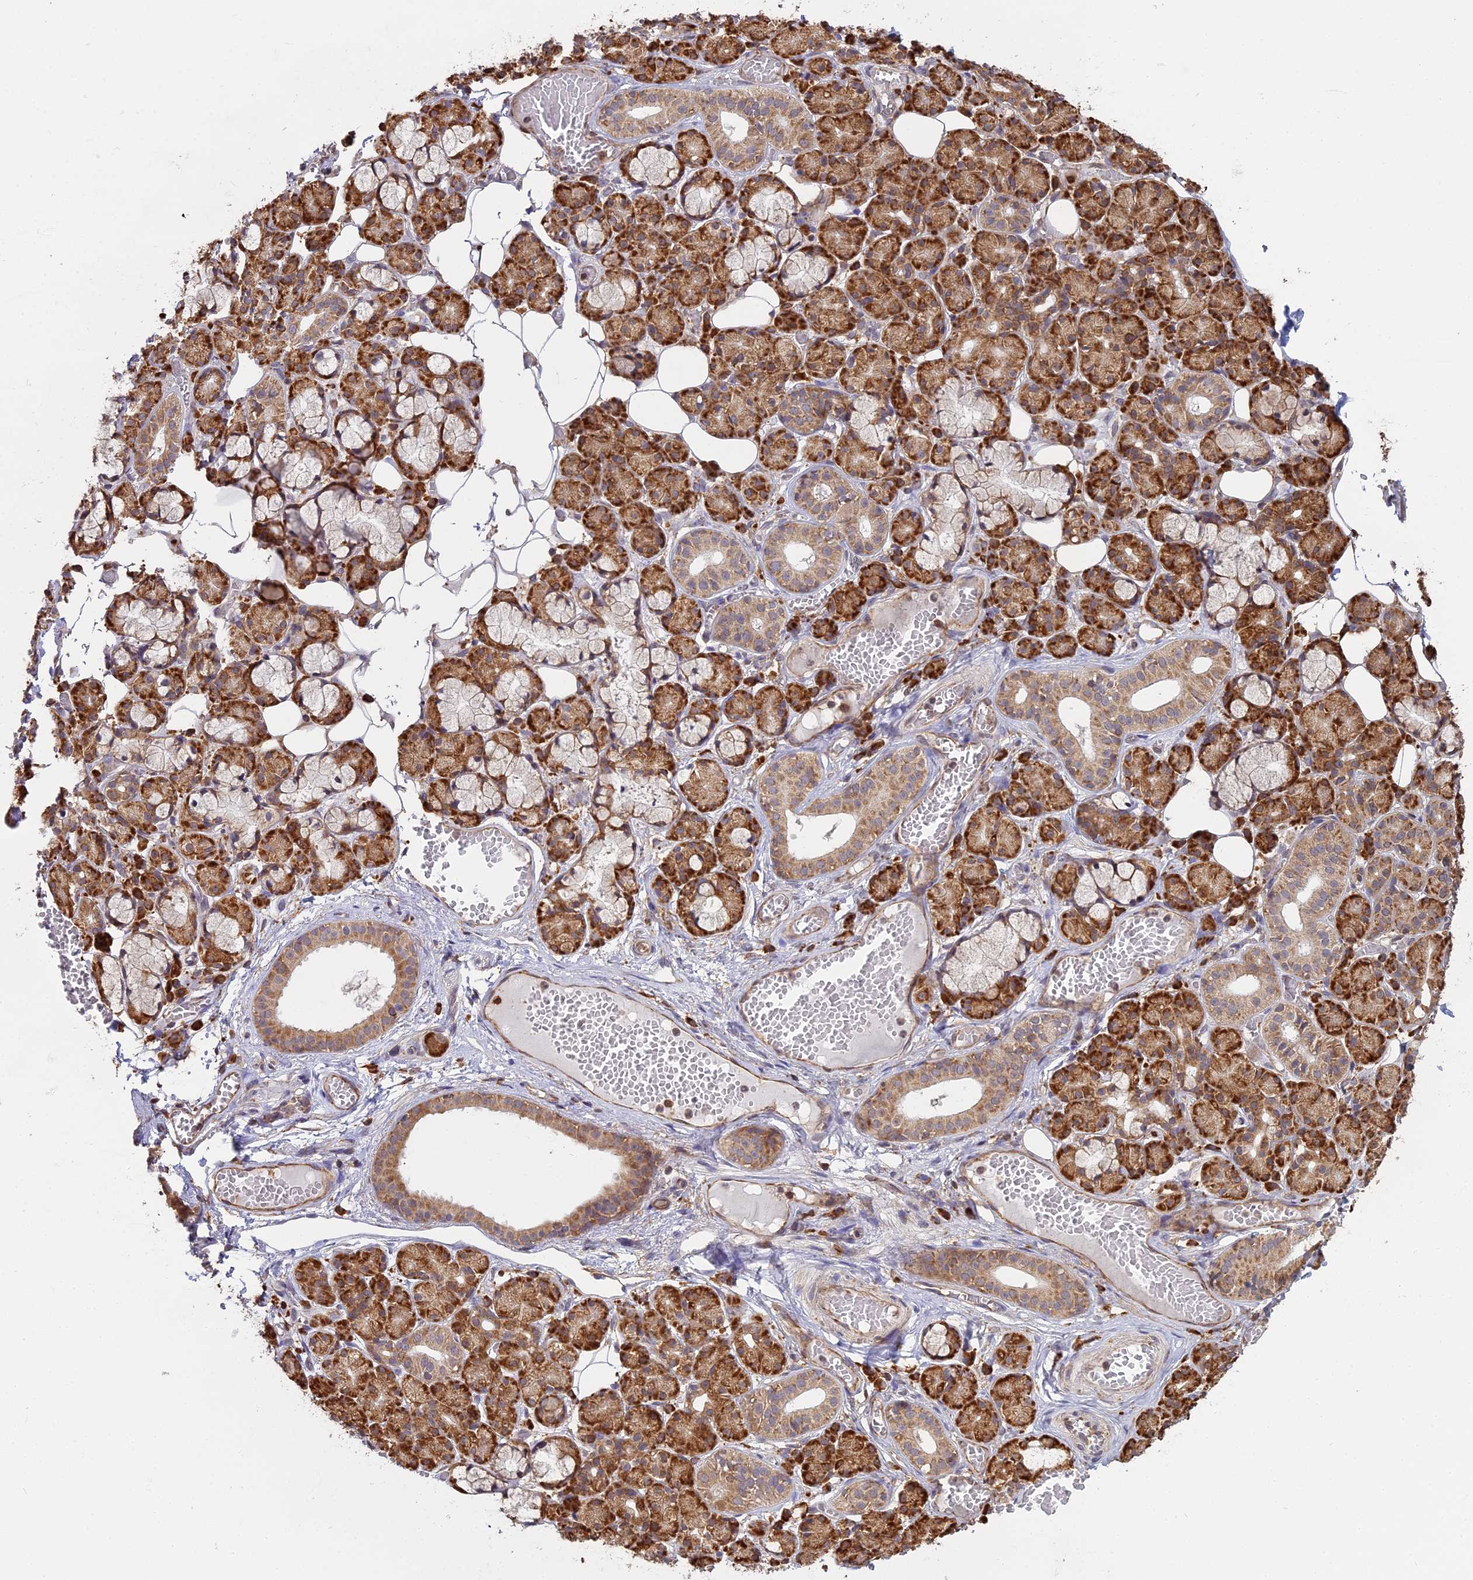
{"staining": {"intensity": "strong", "quantity": ">75%", "location": "cytoplasmic/membranous"}, "tissue": "salivary gland", "cell_type": "Glandular cells", "image_type": "normal", "snomed": [{"axis": "morphology", "description": "Normal tissue, NOS"}, {"axis": "topography", "description": "Salivary gland"}], "caption": "Glandular cells demonstrate high levels of strong cytoplasmic/membranous staining in about >75% of cells in unremarkable human salivary gland.", "gene": "RPL26", "patient": {"sex": "male", "age": 63}}